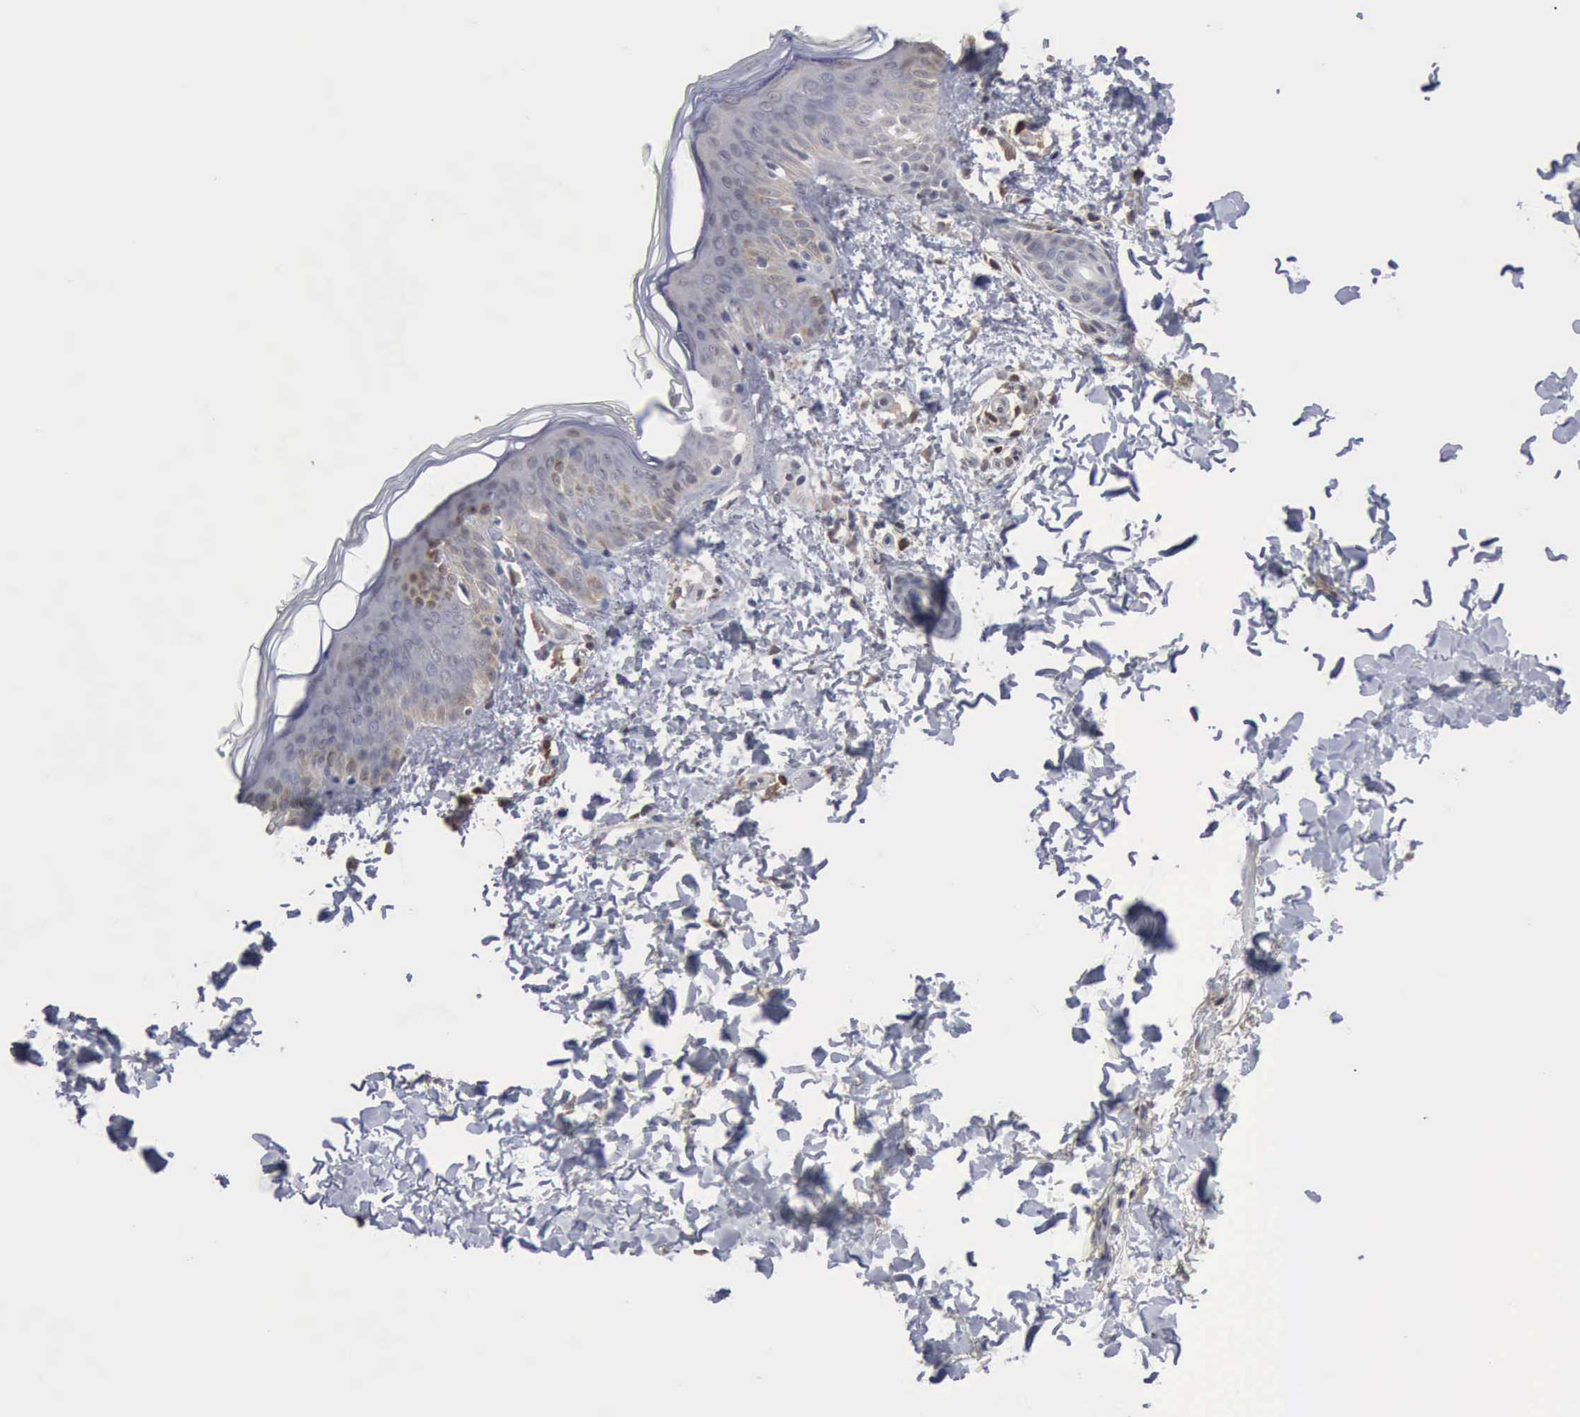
{"staining": {"intensity": "negative", "quantity": "none", "location": "none"}, "tissue": "skin", "cell_type": "Fibroblasts", "image_type": "normal", "snomed": [{"axis": "morphology", "description": "Normal tissue, NOS"}, {"axis": "topography", "description": "Skin"}], "caption": "The image shows no significant positivity in fibroblasts of skin.", "gene": "STAT1", "patient": {"sex": "female", "age": 4}}